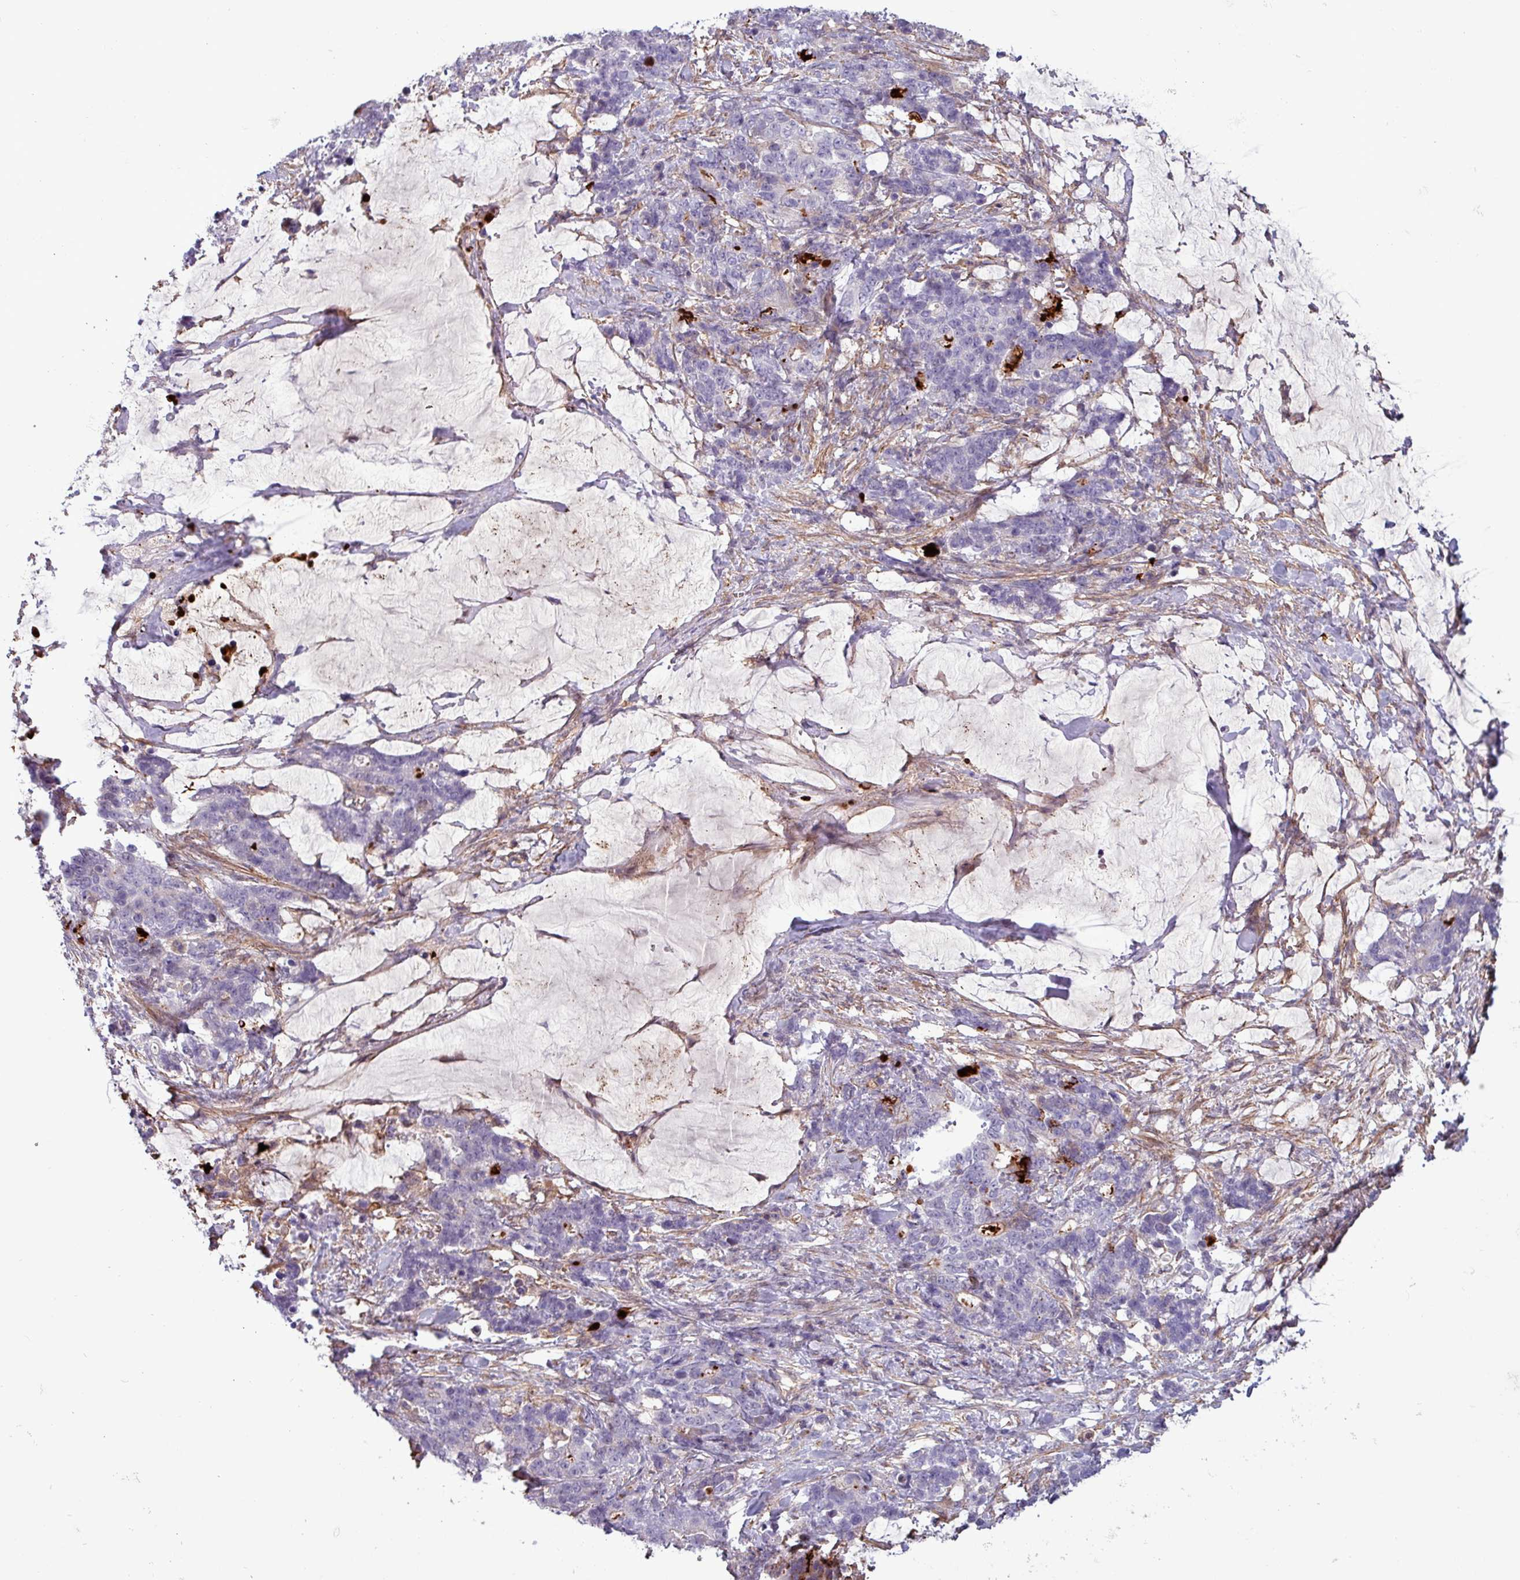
{"staining": {"intensity": "negative", "quantity": "none", "location": "none"}, "tissue": "stomach cancer", "cell_type": "Tumor cells", "image_type": "cancer", "snomed": [{"axis": "morphology", "description": "Normal tissue, NOS"}, {"axis": "morphology", "description": "Adenocarcinoma, NOS"}, {"axis": "topography", "description": "Stomach"}], "caption": "A histopathology image of human stomach cancer is negative for staining in tumor cells.", "gene": "PCED1A", "patient": {"sex": "female", "age": 64}}